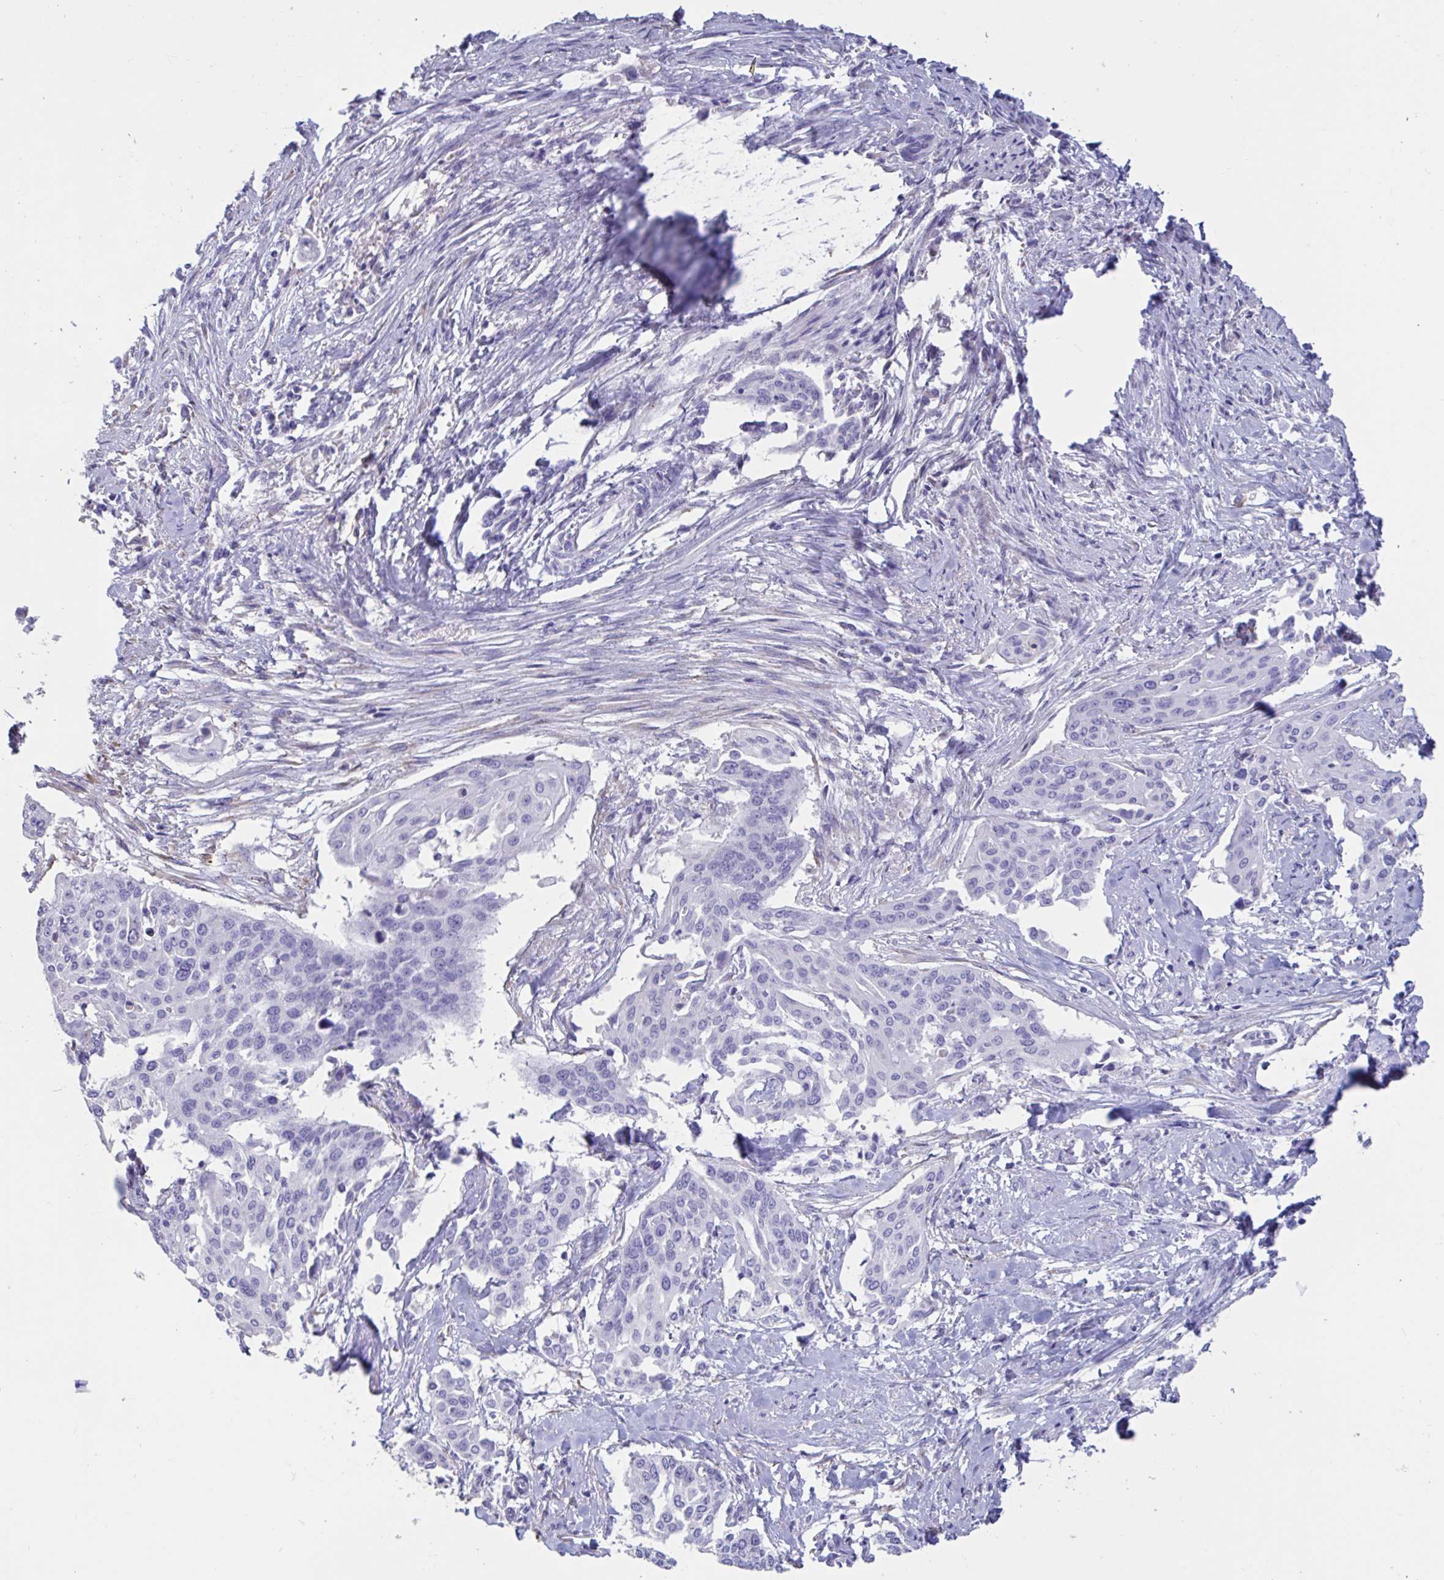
{"staining": {"intensity": "negative", "quantity": "none", "location": "none"}, "tissue": "cervical cancer", "cell_type": "Tumor cells", "image_type": "cancer", "snomed": [{"axis": "morphology", "description": "Squamous cell carcinoma, NOS"}, {"axis": "topography", "description": "Cervix"}], "caption": "A histopathology image of human cervical cancer (squamous cell carcinoma) is negative for staining in tumor cells.", "gene": "TNNC1", "patient": {"sex": "female", "age": 44}}